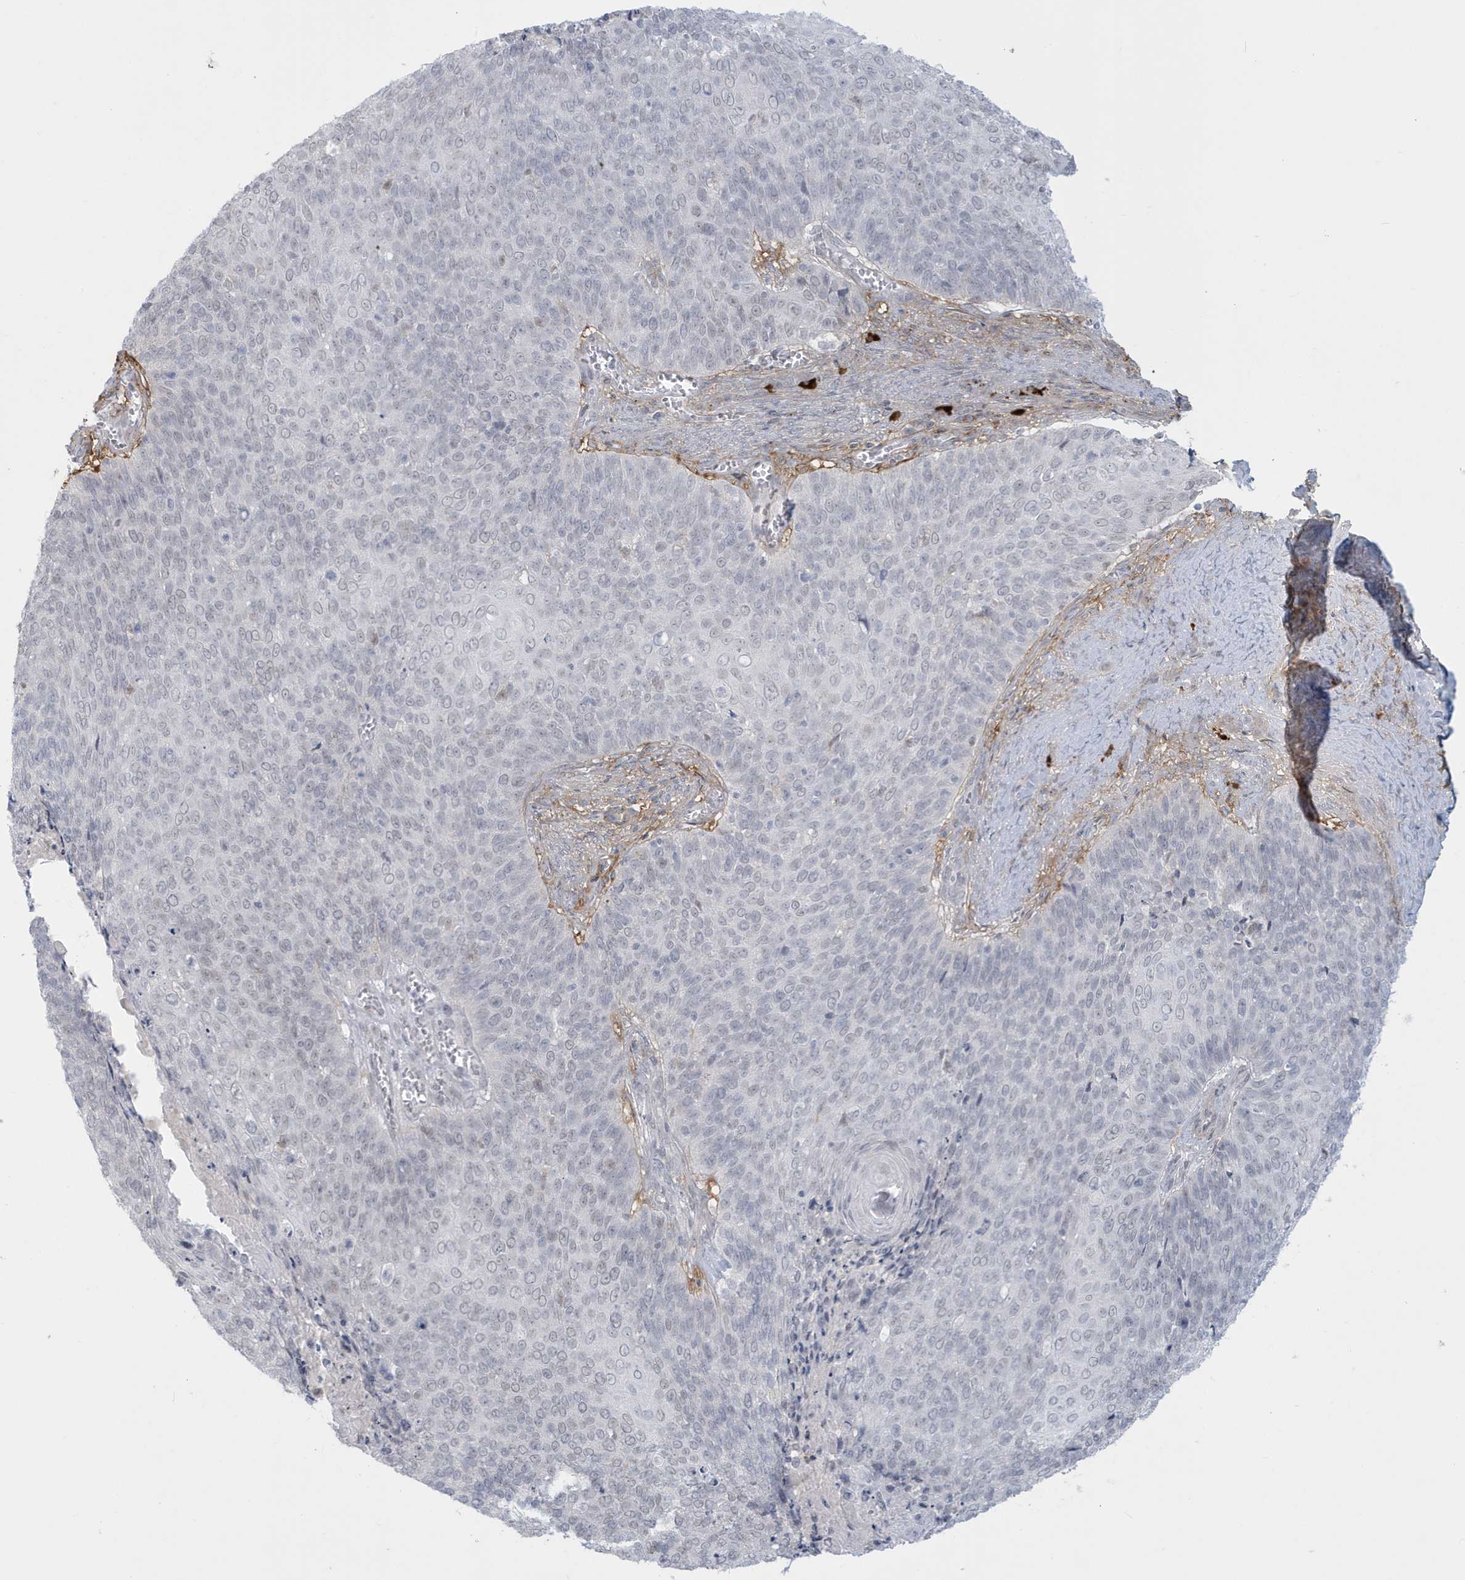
{"staining": {"intensity": "negative", "quantity": "none", "location": "none"}, "tissue": "cervical cancer", "cell_type": "Tumor cells", "image_type": "cancer", "snomed": [{"axis": "morphology", "description": "Squamous cell carcinoma, NOS"}, {"axis": "topography", "description": "Cervix"}], "caption": "High magnification brightfield microscopy of cervical squamous cell carcinoma stained with DAB (brown) and counterstained with hematoxylin (blue): tumor cells show no significant staining. (DAB (3,3'-diaminobenzidine) IHC with hematoxylin counter stain).", "gene": "HERC6", "patient": {"sex": "female", "age": 39}}